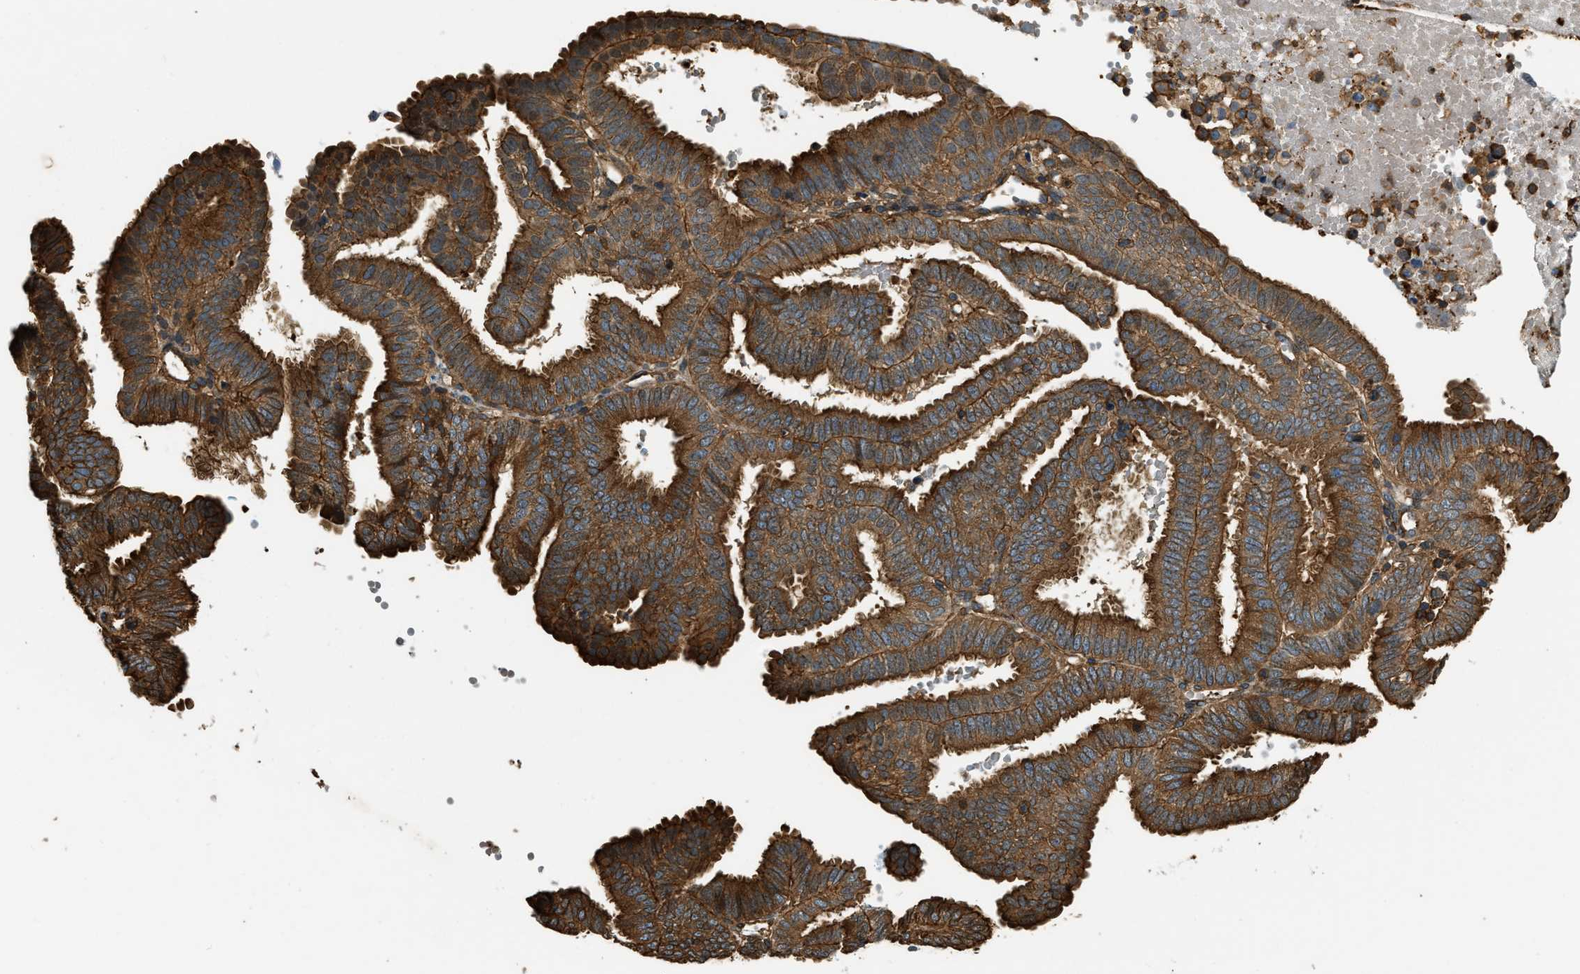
{"staining": {"intensity": "strong", "quantity": ">75%", "location": "cytoplasmic/membranous"}, "tissue": "endometrial cancer", "cell_type": "Tumor cells", "image_type": "cancer", "snomed": [{"axis": "morphology", "description": "Adenocarcinoma, NOS"}, {"axis": "topography", "description": "Endometrium"}], "caption": "Protein expression analysis of endometrial cancer displays strong cytoplasmic/membranous positivity in approximately >75% of tumor cells.", "gene": "YARS1", "patient": {"sex": "female", "age": 58}}